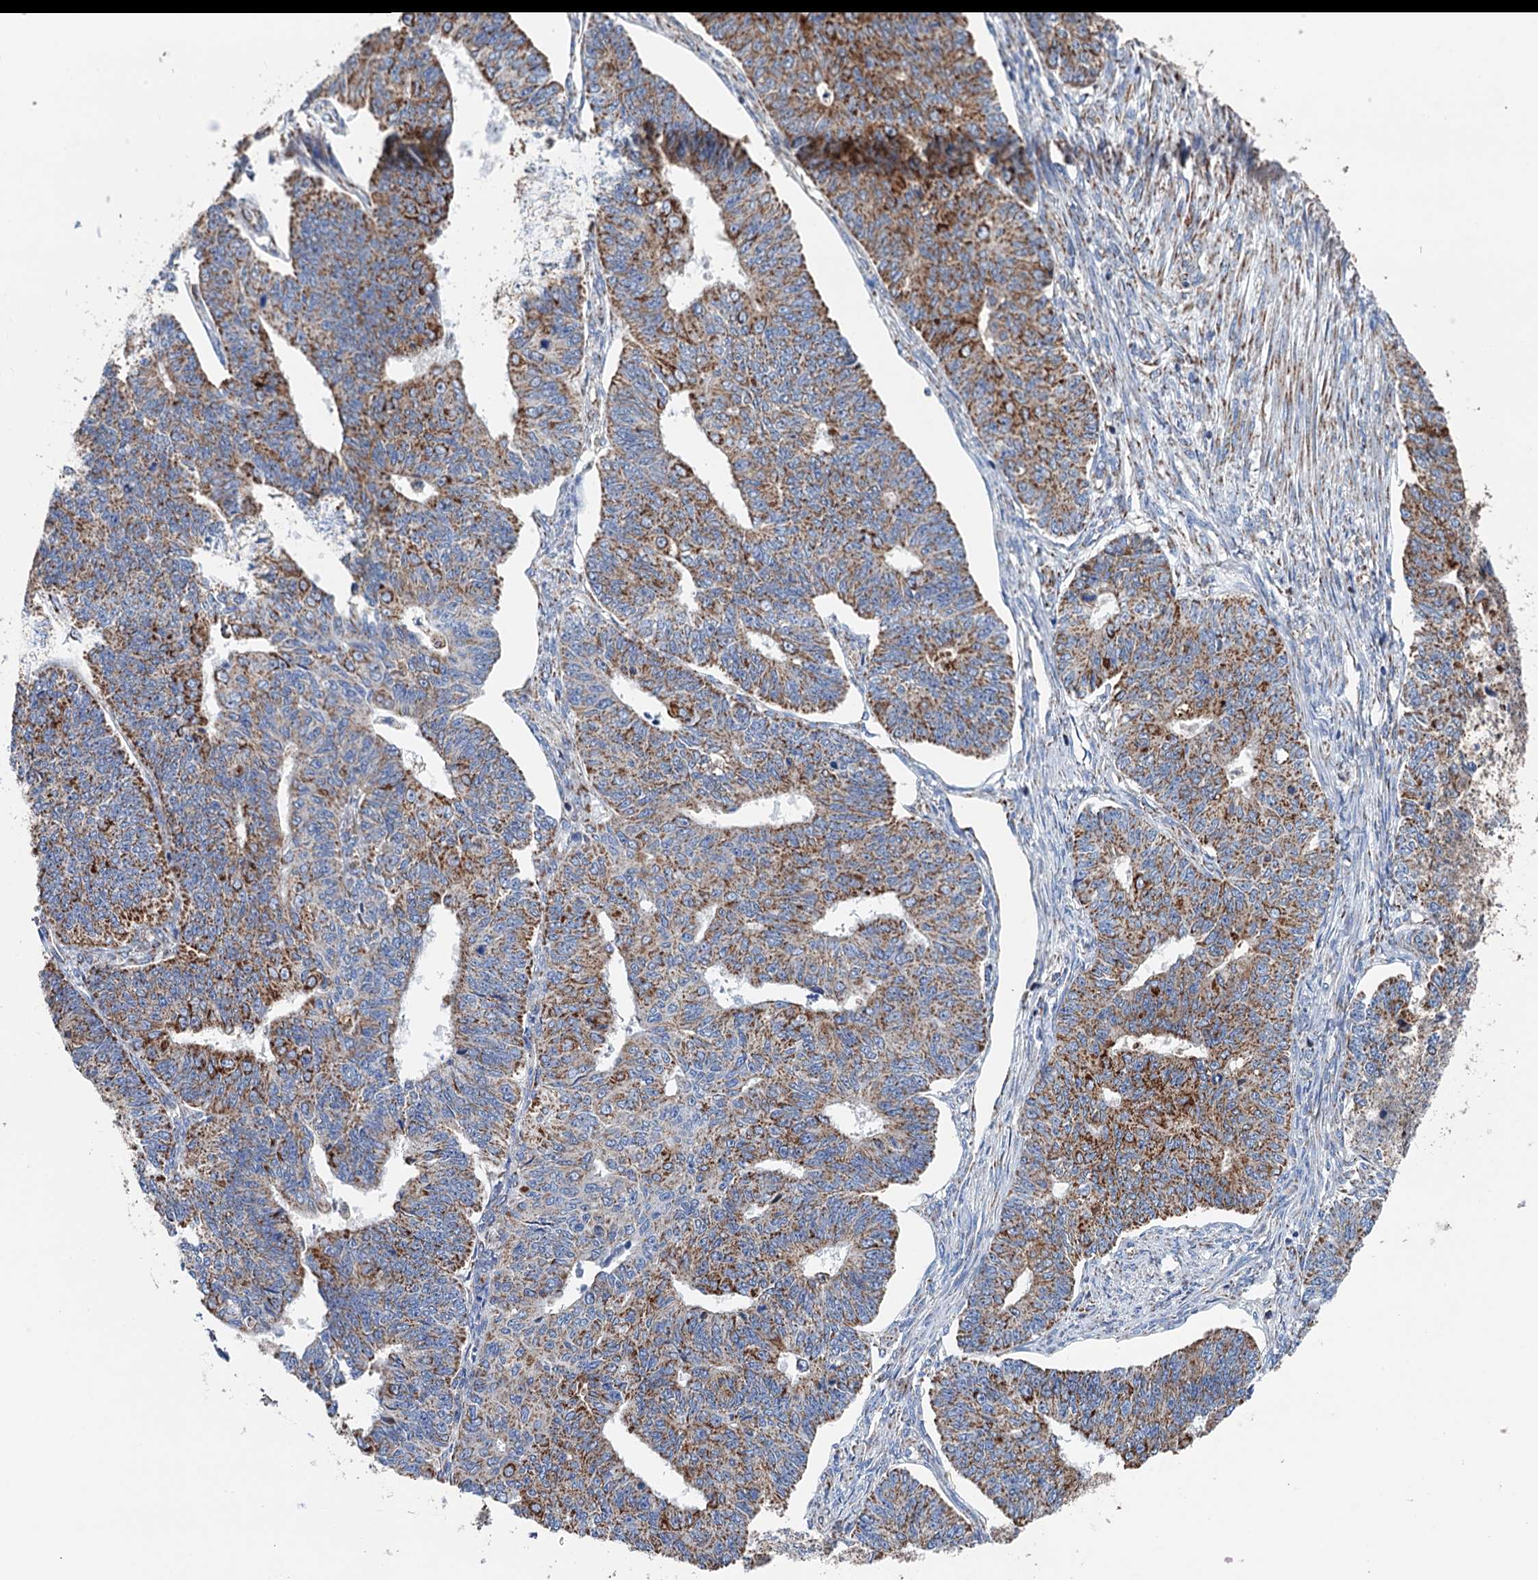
{"staining": {"intensity": "moderate", "quantity": ">75%", "location": "cytoplasmic/membranous"}, "tissue": "endometrial cancer", "cell_type": "Tumor cells", "image_type": "cancer", "snomed": [{"axis": "morphology", "description": "Adenocarcinoma, NOS"}, {"axis": "topography", "description": "Endometrium"}], "caption": "Moderate cytoplasmic/membranous protein staining is present in about >75% of tumor cells in endometrial cancer.", "gene": "IVD", "patient": {"sex": "female", "age": 32}}